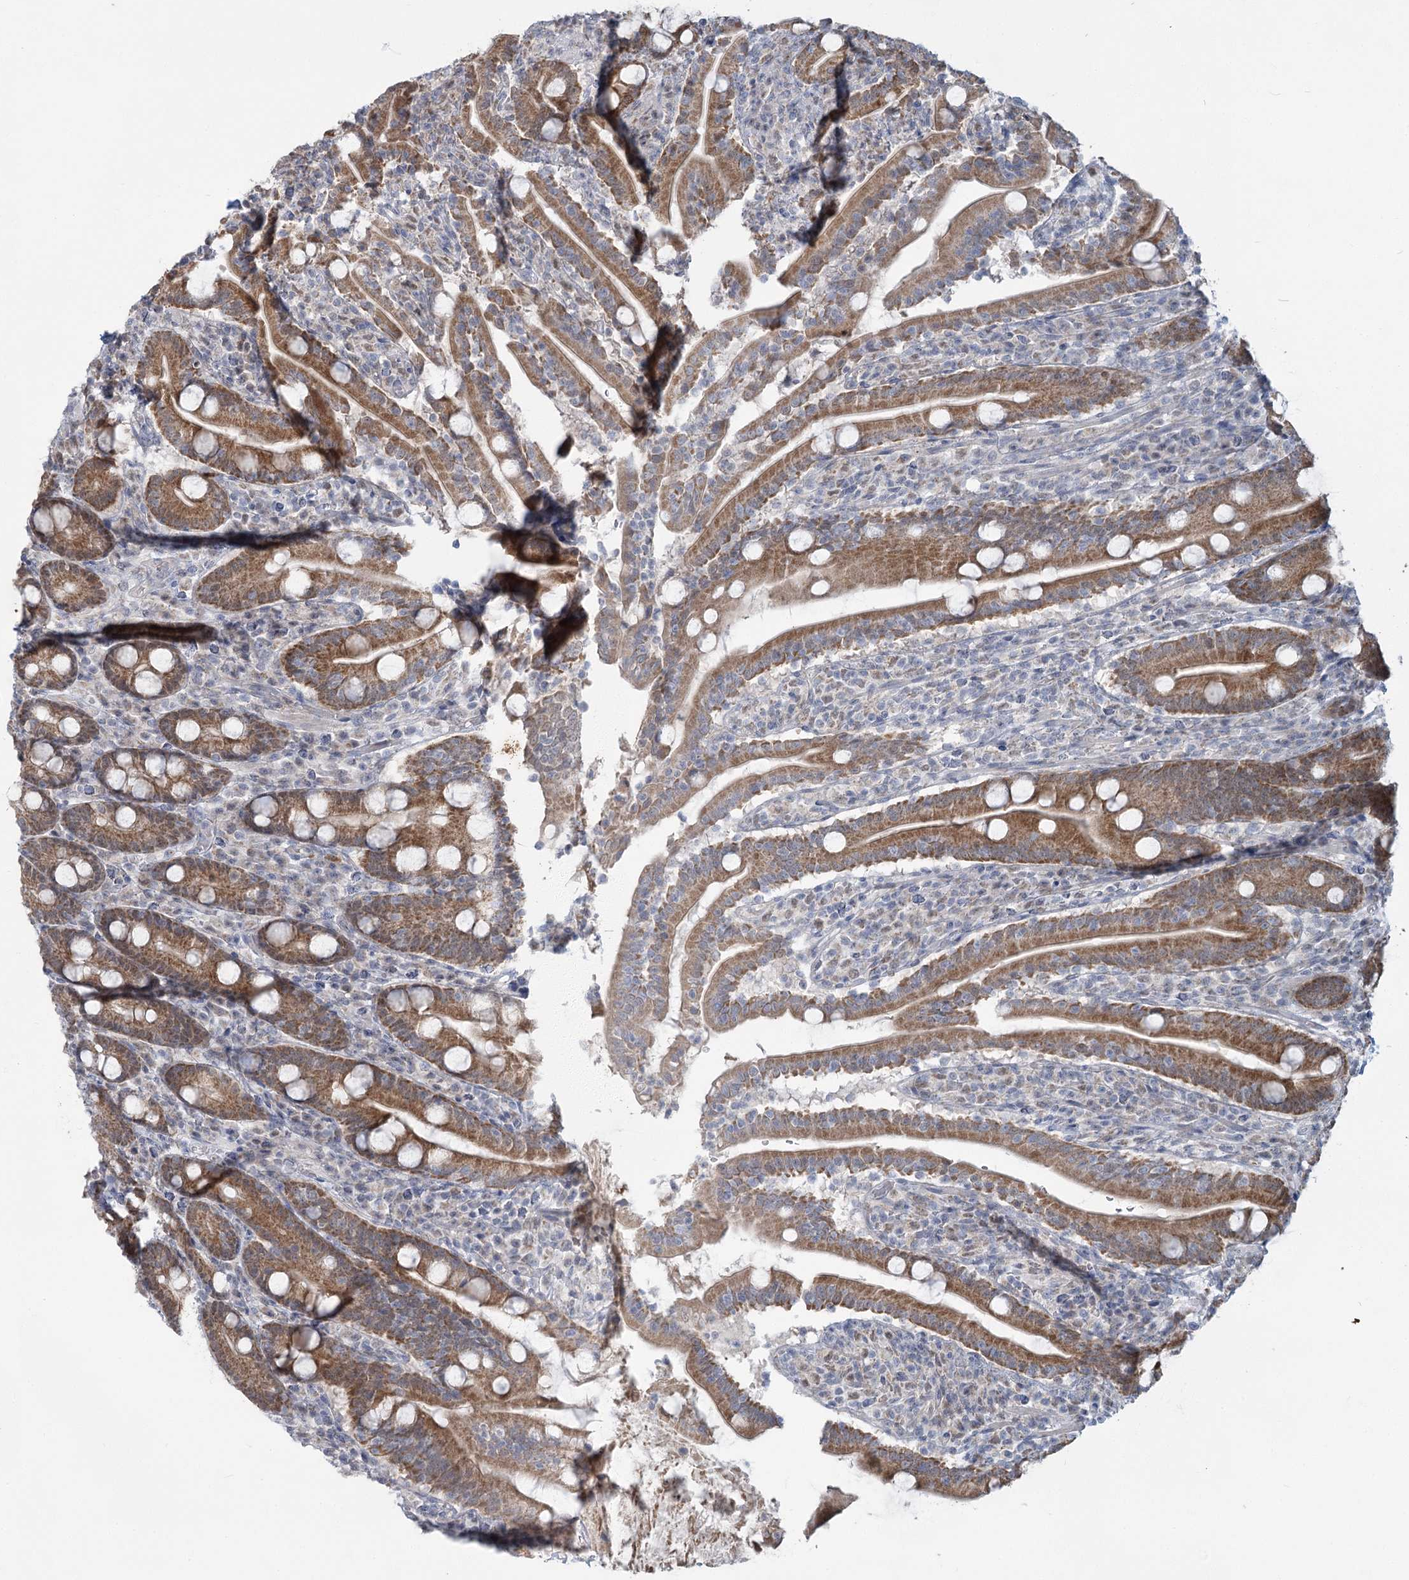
{"staining": {"intensity": "moderate", "quantity": ">75%", "location": "cytoplasmic/membranous"}, "tissue": "duodenum", "cell_type": "Glandular cells", "image_type": "normal", "snomed": [{"axis": "morphology", "description": "Normal tissue, NOS"}, {"axis": "topography", "description": "Duodenum"}], "caption": "The photomicrograph exhibits staining of normal duodenum, revealing moderate cytoplasmic/membranous protein expression (brown color) within glandular cells. The protein is stained brown, and the nuclei are stained in blue (DAB IHC with brightfield microscopy, high magnification).", "gene": "MTG1", "patient": {"sex": "male", "age": 35}}